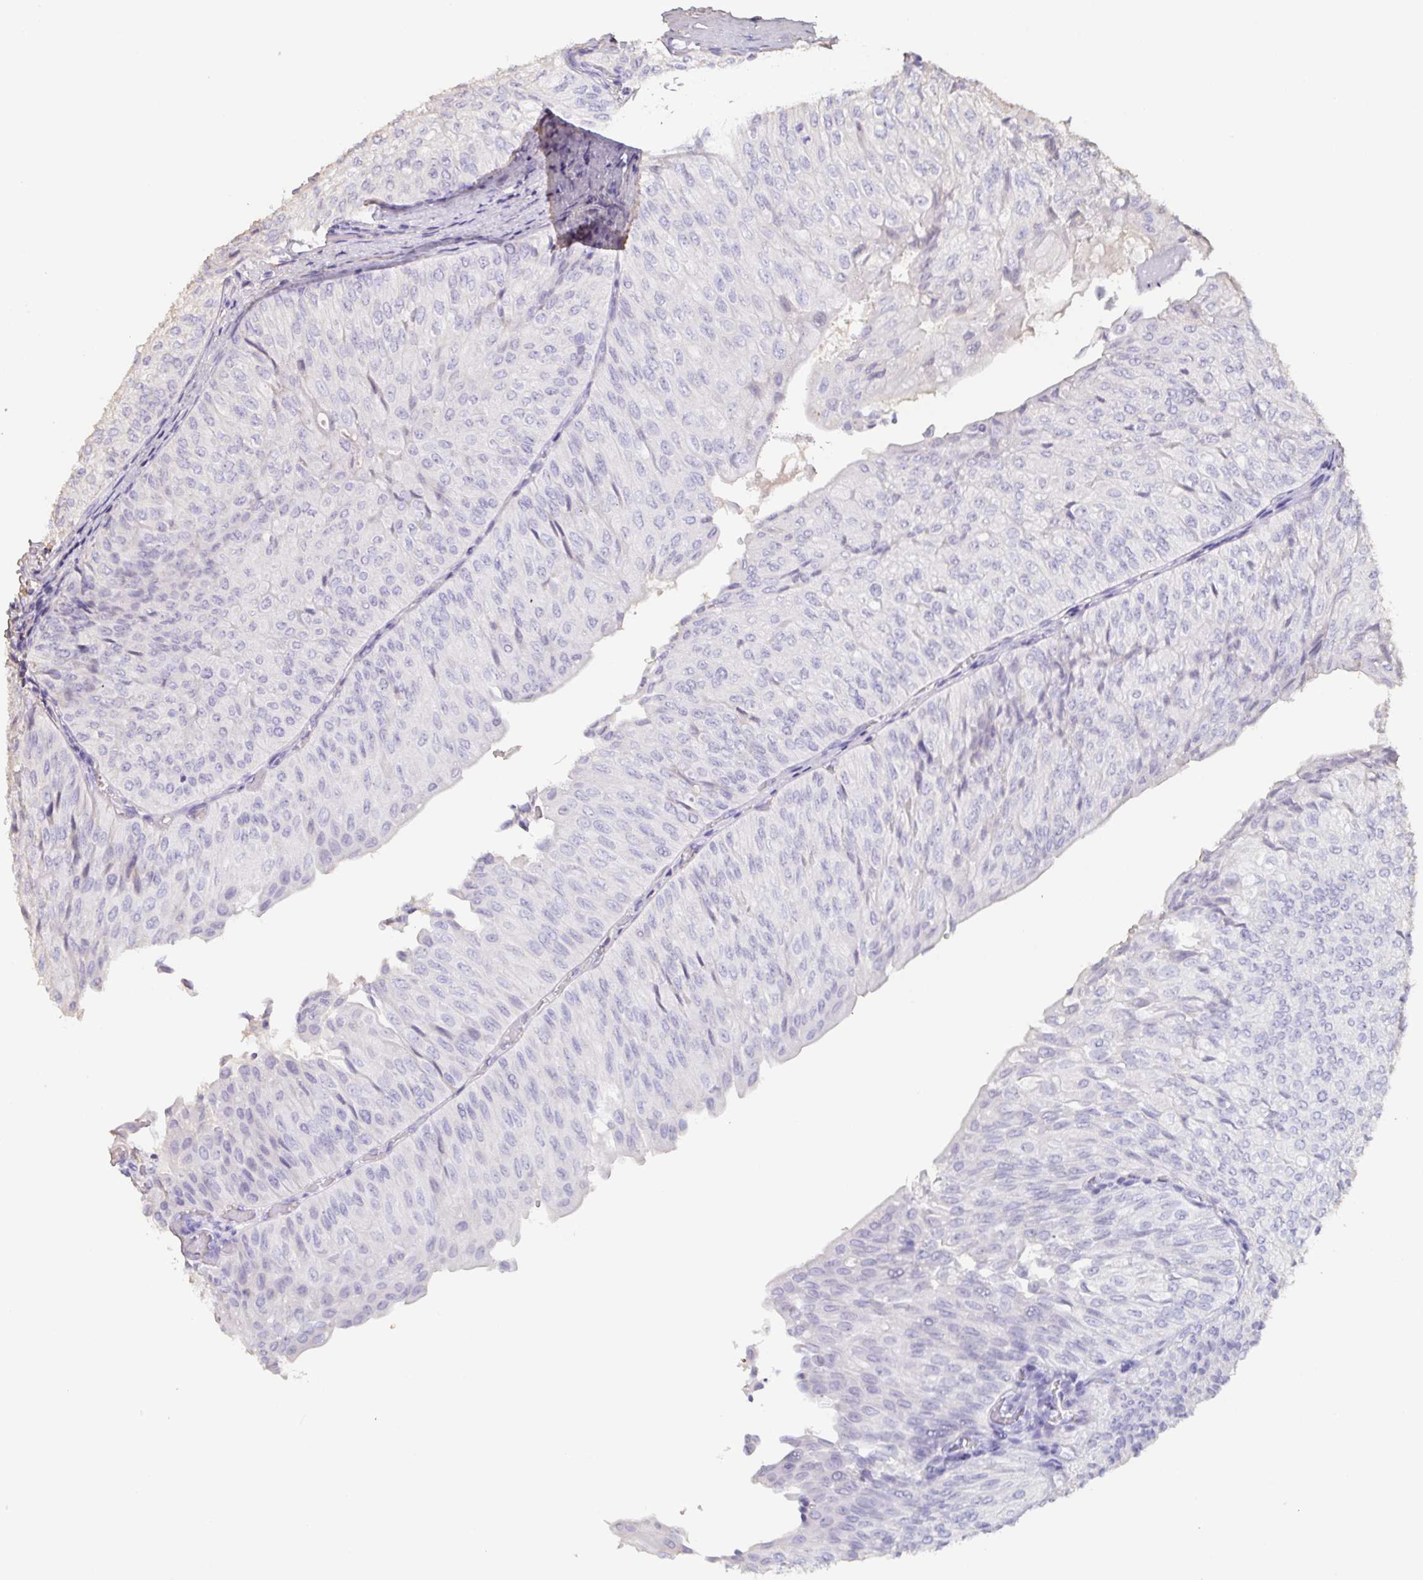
{"staining": {"intensity": "negative", "quantity": "none", "location": "none"}, "tissue": "urothelial cancer", "cell_type": "Tumor cells", "image_type": "cancer", "snomed": [{"axis": "morphology", "description": "Urothelial carcinoma, NOS"}, {"axis": "topography", "description": "Urinary bladder"}], "caption": "IHC image of human transitional cell carcinoma stained for a protein (brown), which shows no positivity in tumor cells.", "gene": "BPIFA2", "patient": {"sex": "male", "age": 62}}